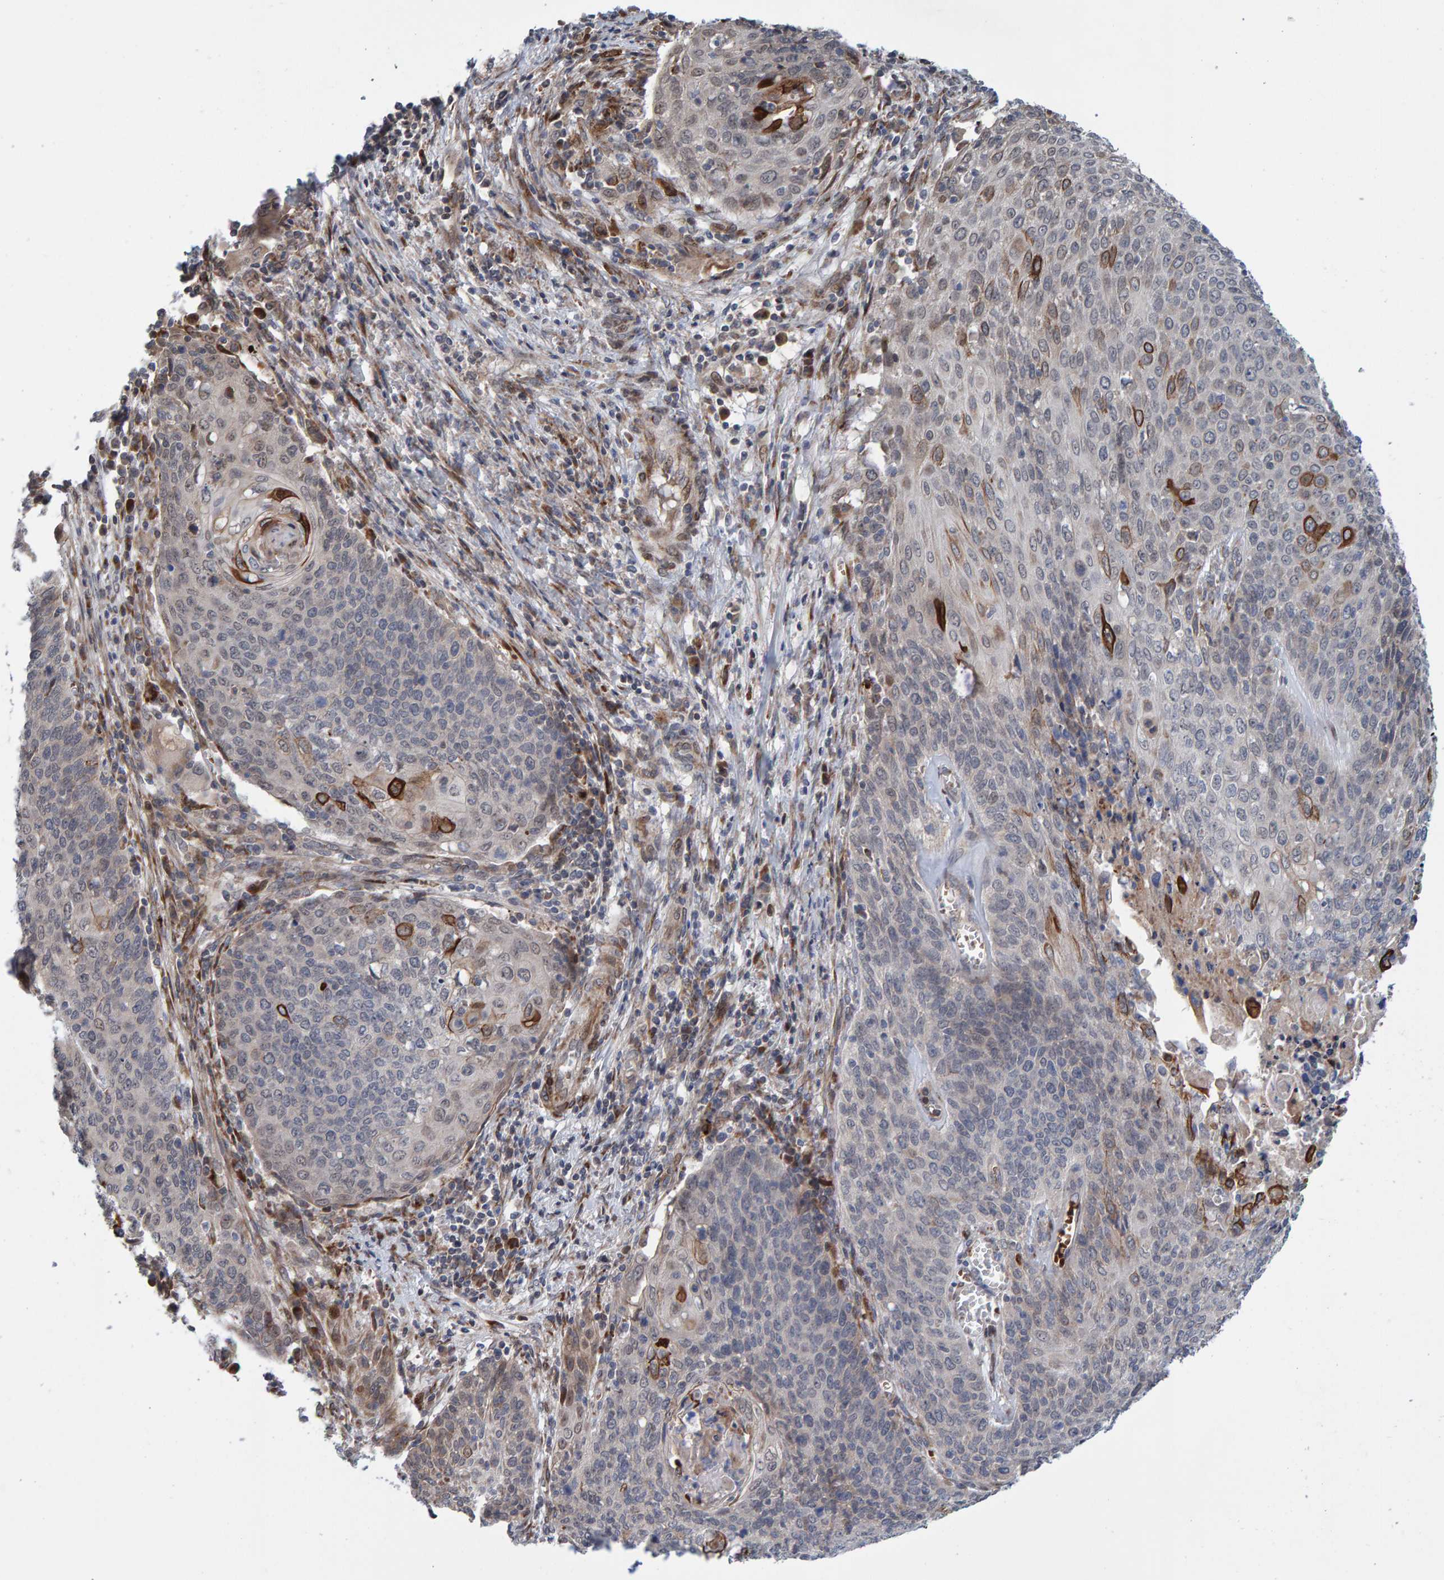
{"staining": {"intensity": "strong", "quantity": "<25%", "location": "cytoplasmic/membranous"}, "tissue": "cervical cancer", "cell_type": "Tumor cells", "image_type": "cancer", "snomed": [{"axis": "morphology", "description": "Squamous cell carcinoma, NOS"}, {"axis": "topography", "description": "Cervix"}], "caption": "Tumor cells display medium levels of strong cytoplasmic/membranous expression in about <25% of cells in squamous cell carcinoma (cervical).", "gene": "MFSD6L", "patient": {"sex": "female", "age": 39}}